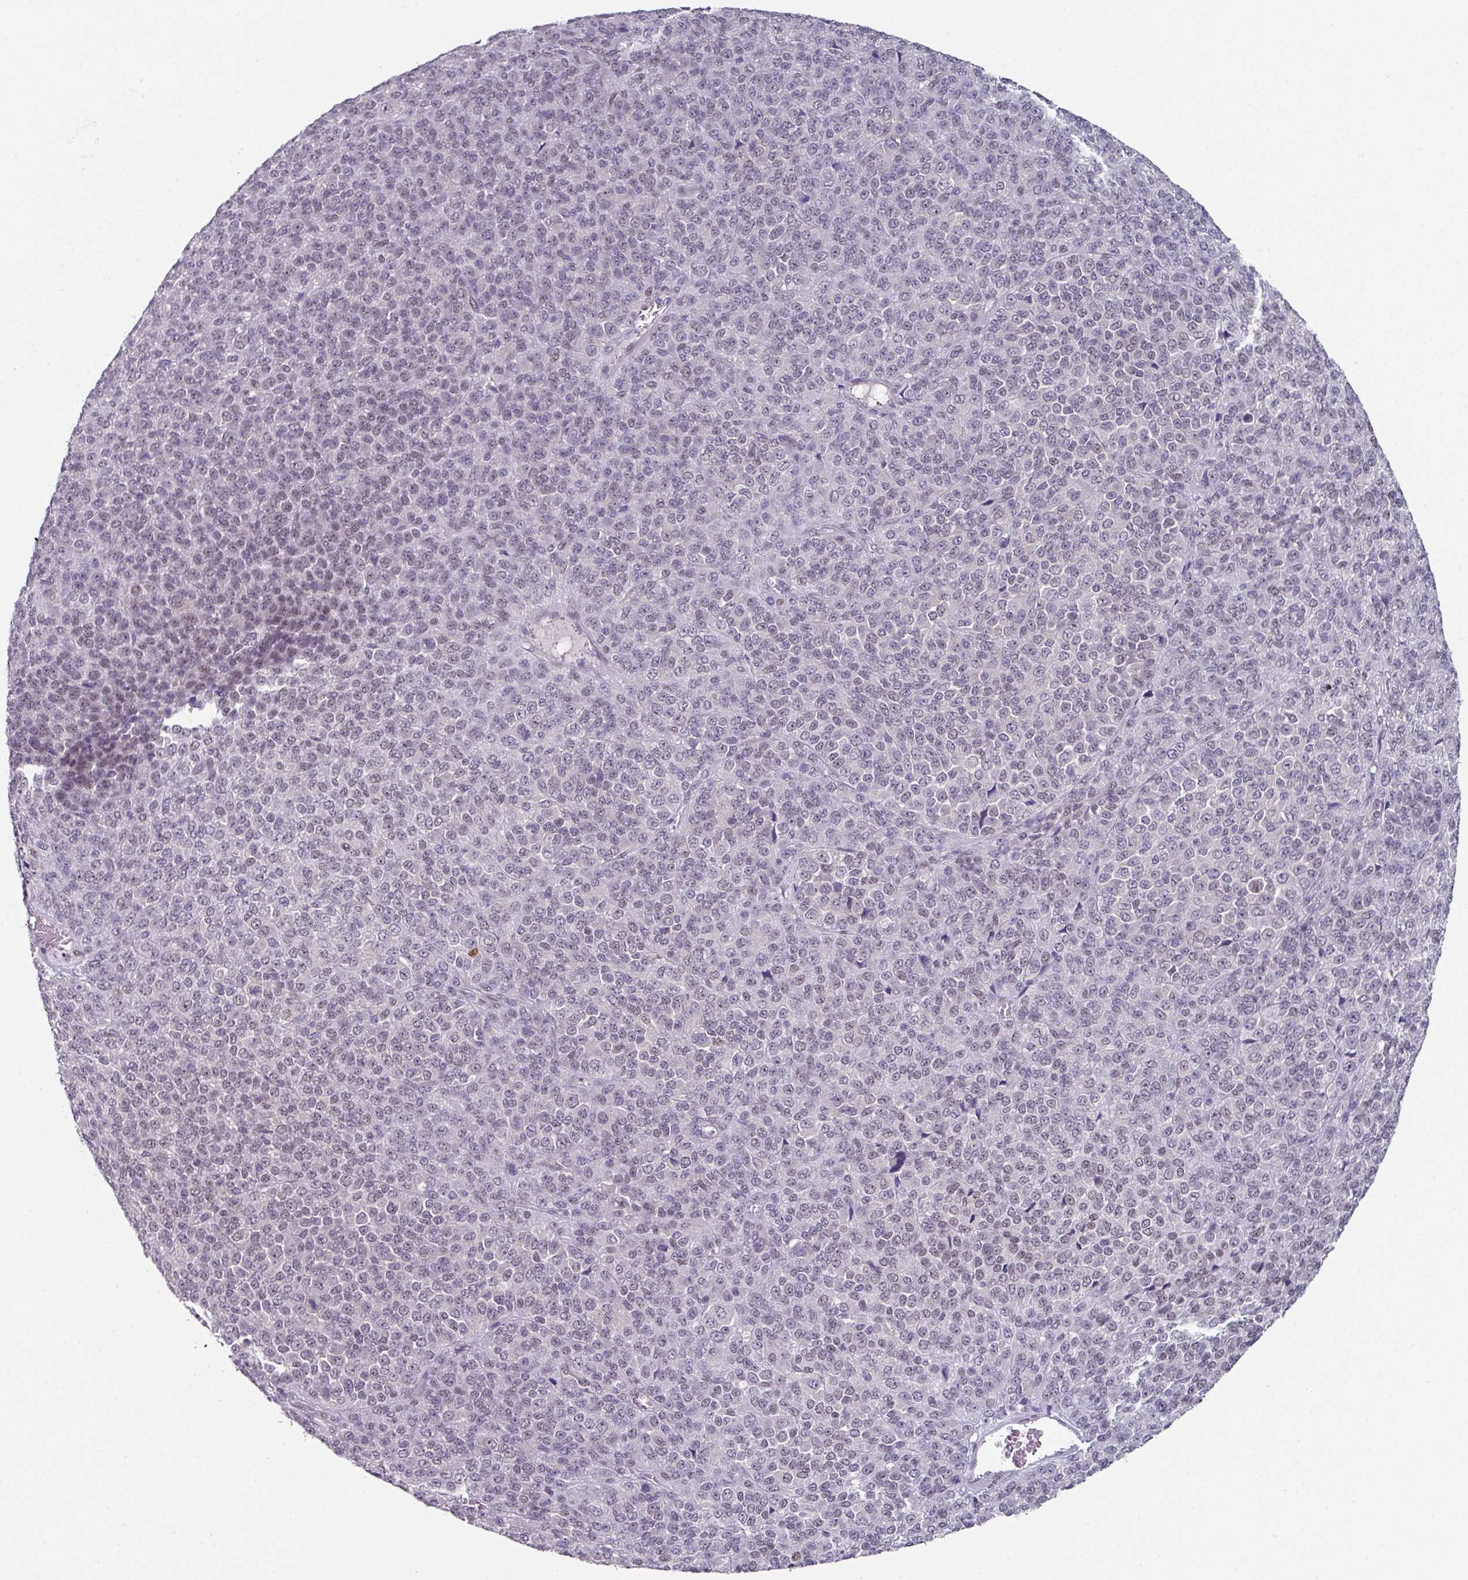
{"staining": {"intensity": "weak", "quantity": "25%-75%", "location": "nuclear"}, "tissue": "melanoma", "cell_type": "Tumor cells", "image_type": "cancer", "snomed": [{"axis": "morphology", "description": "Malignant melanoma, Metastatic site"}, {"axis": "topography", "description": "Brain"}], "caption": "Melanoma tissue shows weak nuclear staining in about 25%-75% of tumor cells, visualized by immunohistochemistry. The staining is performed using DAB brown chromogen to label protein expression. The nuclei are counter-stained blue using hematoxylin.", "gene": "ELK1", "patient": {"sex": "female", "age": 56}}